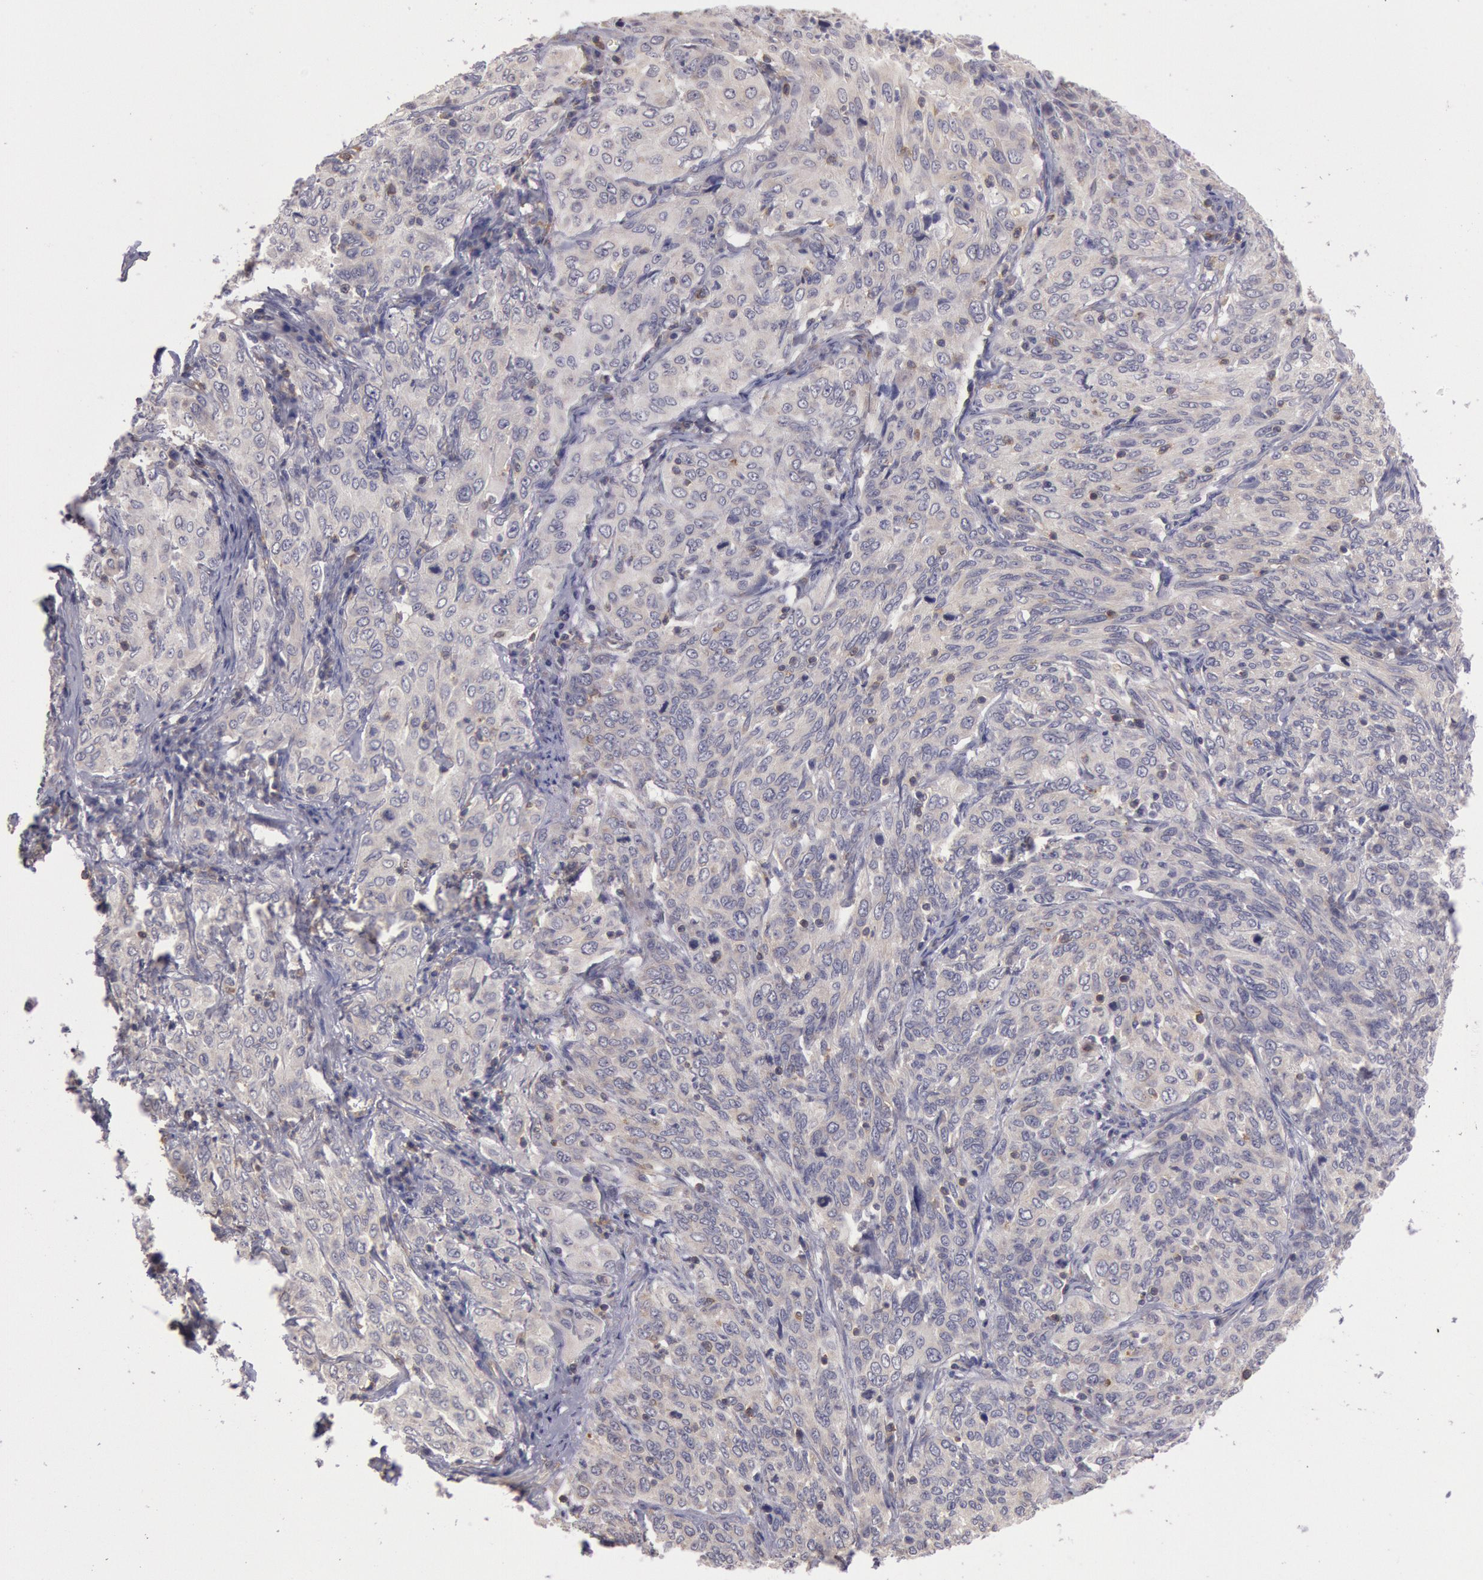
{"staining": {"intensity": "weak", "quantity": "25%-75%", "location": "cytoplasmic/membranous"}, "tissue": "cervical cancer", "cell_type": "Tumor cells", "image_type": "cancer", "snomed": [{"axis": "morphology", "description": "Squamous cell carcinoma, NOS"}, {"axis": "topography", "description": "Cervix"}], "caption": "There is low levels of weak cytoplasmic/membranous positivity in tumor cells of cervical cancer, as demonstrated by immunohistochemical staining (brown color).", "gene": "NMT2", "patient": {"sex": "female", "age": 38}}